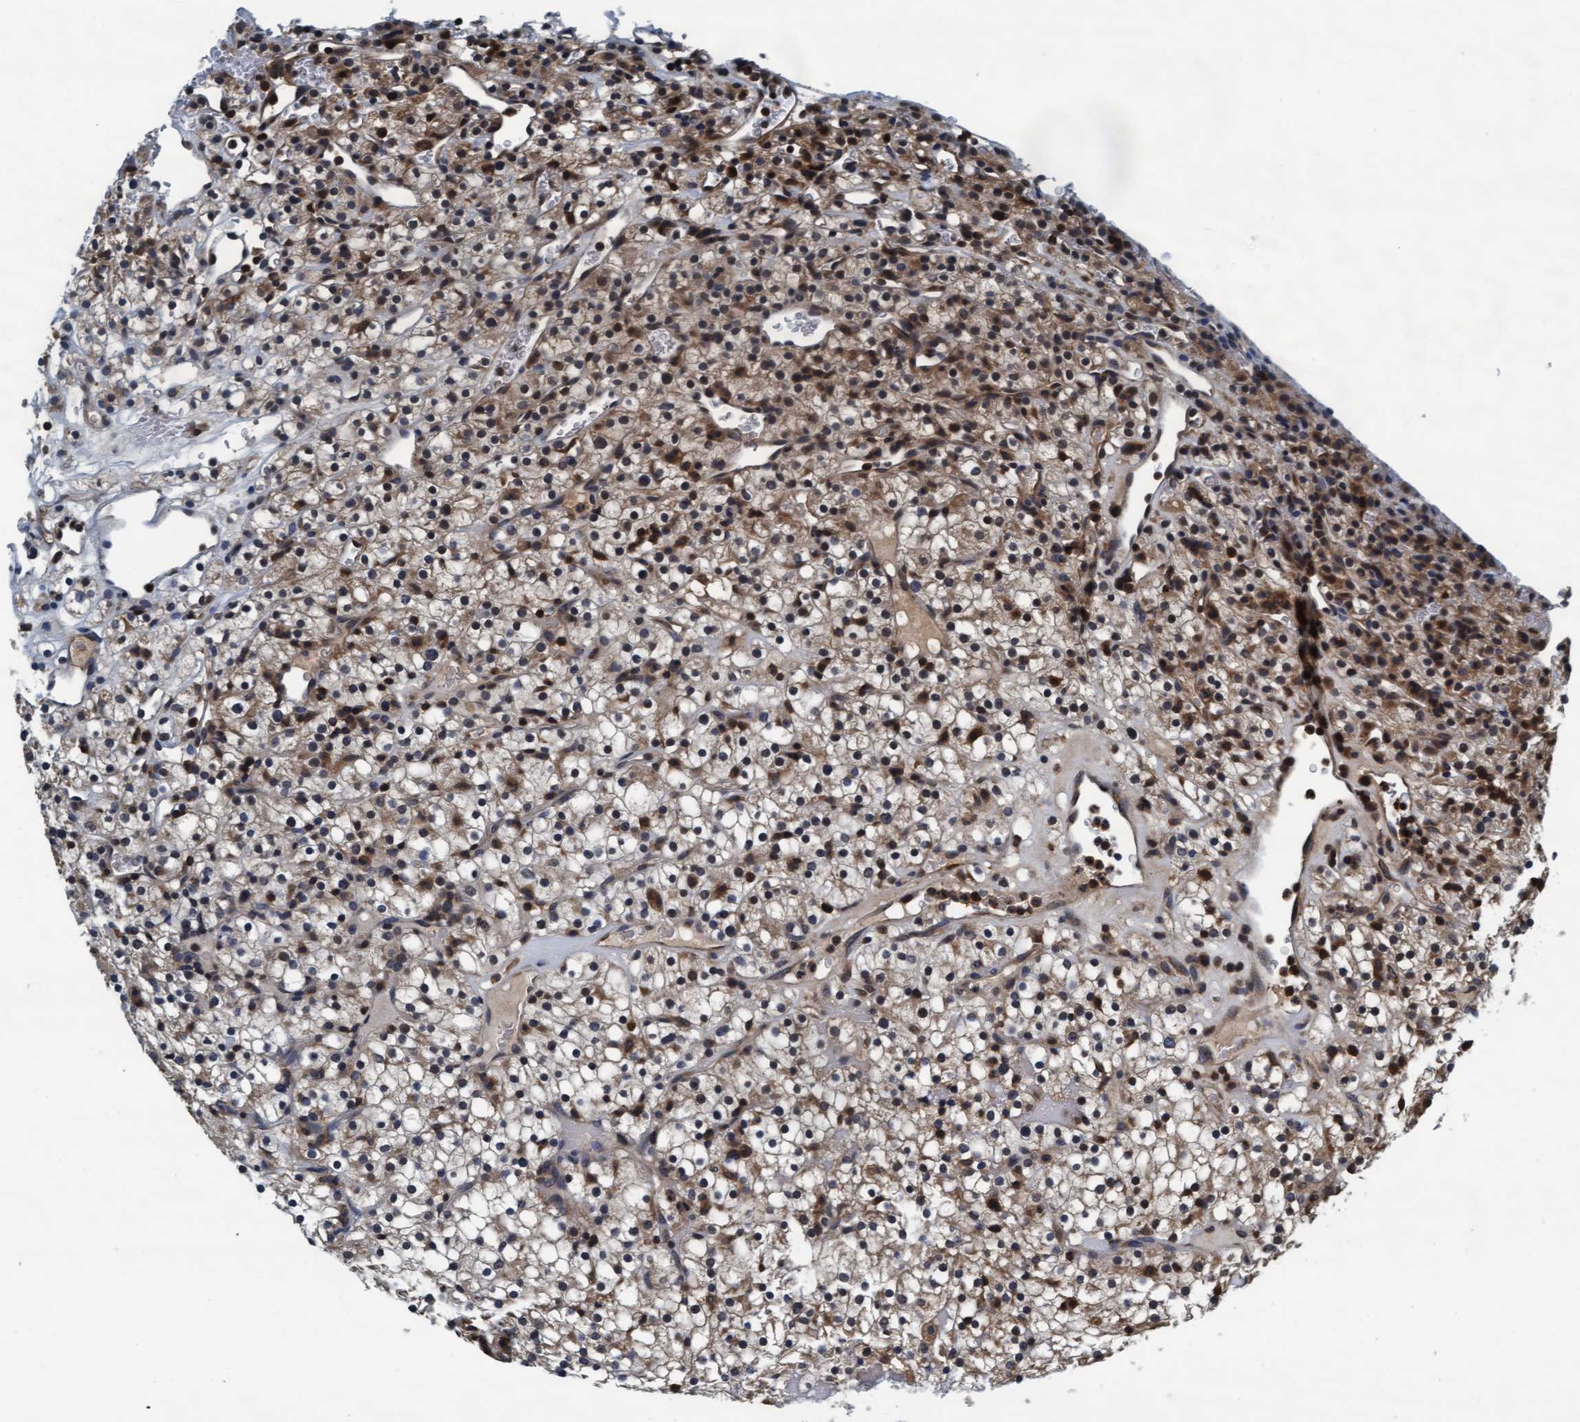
{"staining": {"intensity": "moderate", "quantity": "25%-75%", "location": "cytoplasmic/membranous,nuclear"}, "tissue": "renal cancer", "cell_type": "Tumor cells", "image_type": "cancer", "snomed": [{"axis": "morphology", "description": "Normal tissue, NOS"}, {"axis": "morphology", "description": "Adenocarcinoma, NOS"}, {"axis": "topography", "description": "Kidney"}], "caption": "Immunohistochemistry (IHC) photomicrograph of neoplastic tissue: renal cancer stained using IHC displays medium levels of moderate protein expression localized specifically in the cytoplasmic/membranous and nuclear of tumor cells, appearing as a cytoplasmic/membranous and nuclear brown color.", "gene": "WASF1", "patient": {"sex": "female", "age": 72}}